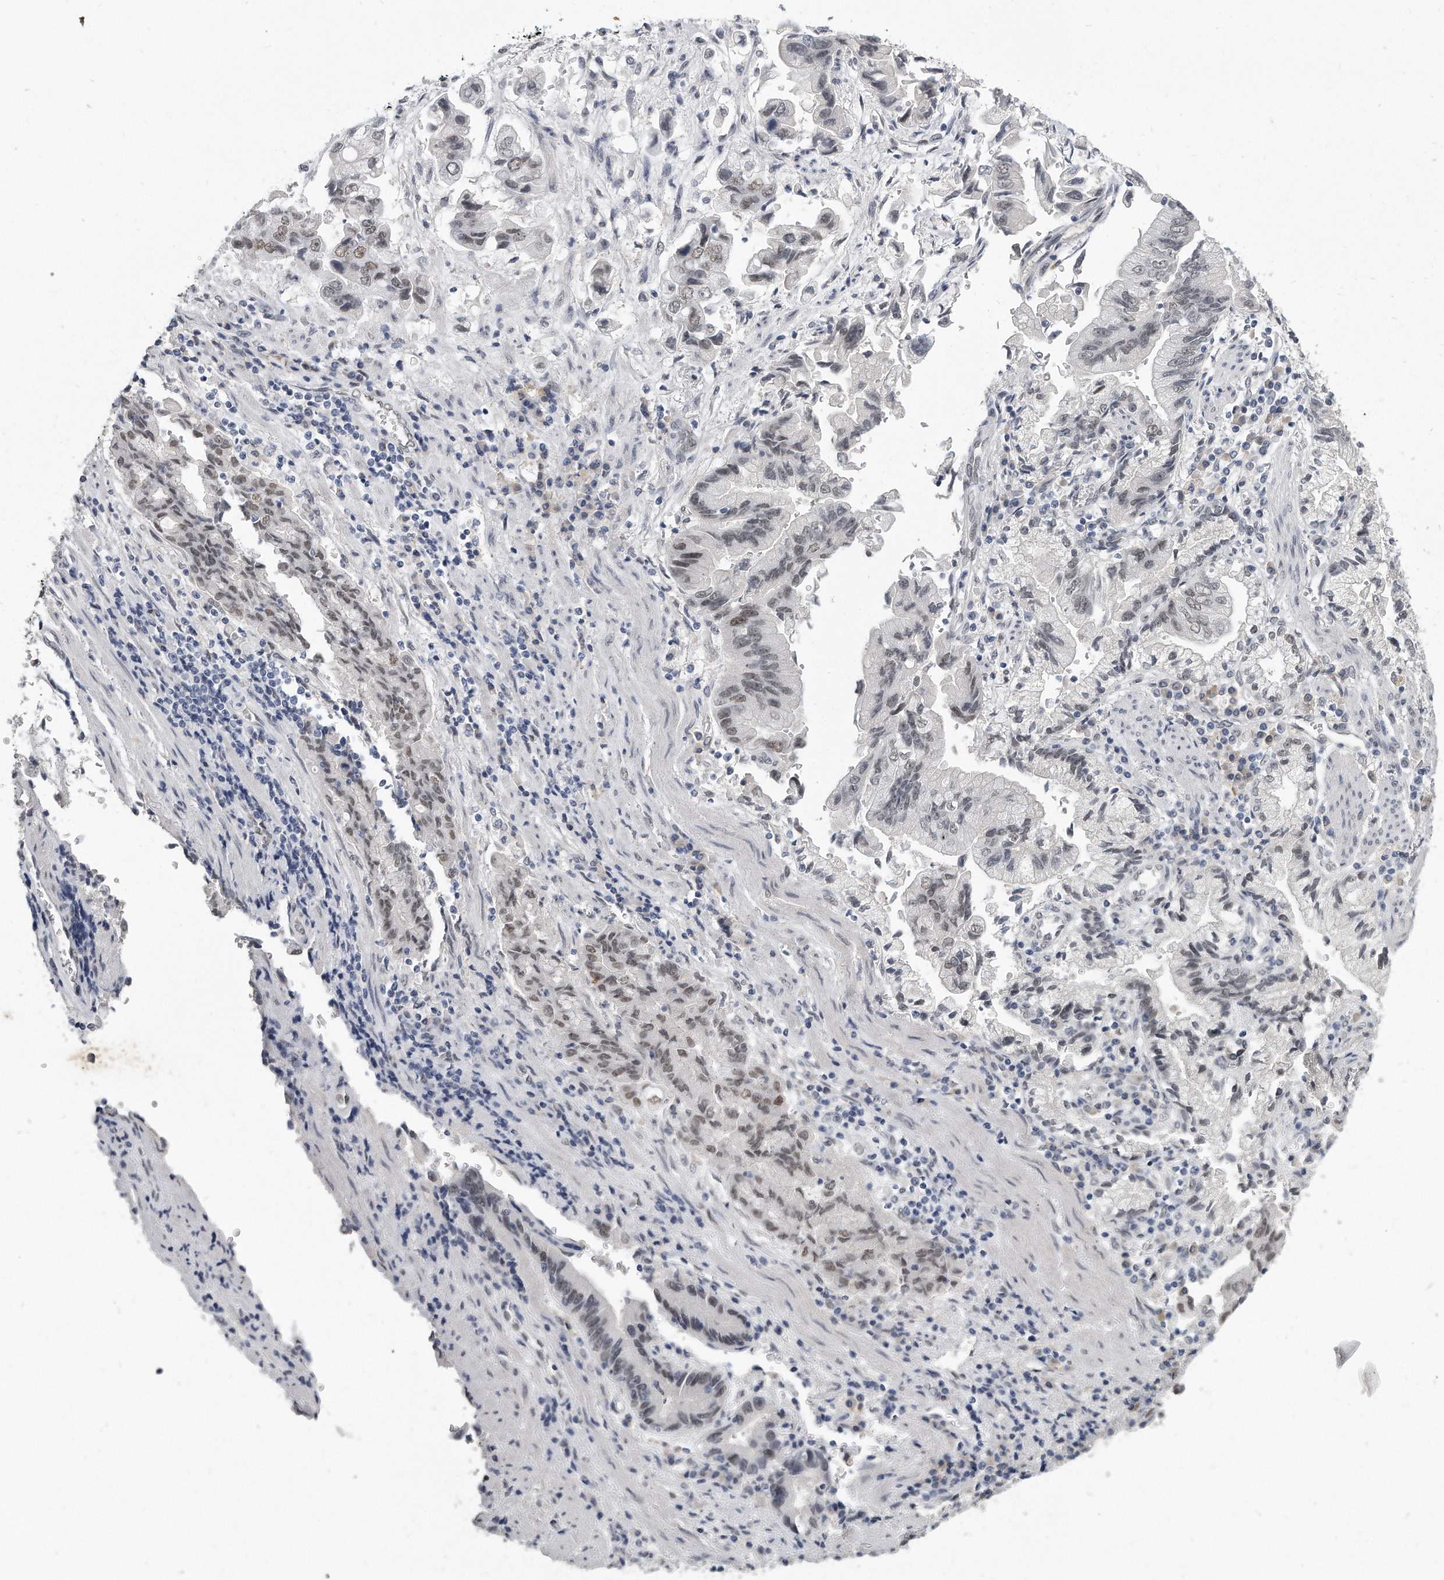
{"staining": {"intensity": "weak", "quantity": "25%-75%", "location": "nuclear"}, "tissue": "stomach cancer", "cell_type": "Tumor cells", "image_type": "cancer", "snomed": [{"axis": "morphology", "description": "Adenocarcinoma, NOS"}, {"axis": "topography", "description": "Stomach"}], "caption": "Protein staining by immunohistochemistry (IHC) shows weak nuclear staining in approximately 25%-75% of tumor cells in stomach cancer. The staining is performed using DAB (3,3'-diaminobenzidine) brown chromogen to label protein expression. The nuclei are counter-stained blue using hematoxylin.", "gene": "CTBP2", "patient": {"sex": "male", "age": 62}}